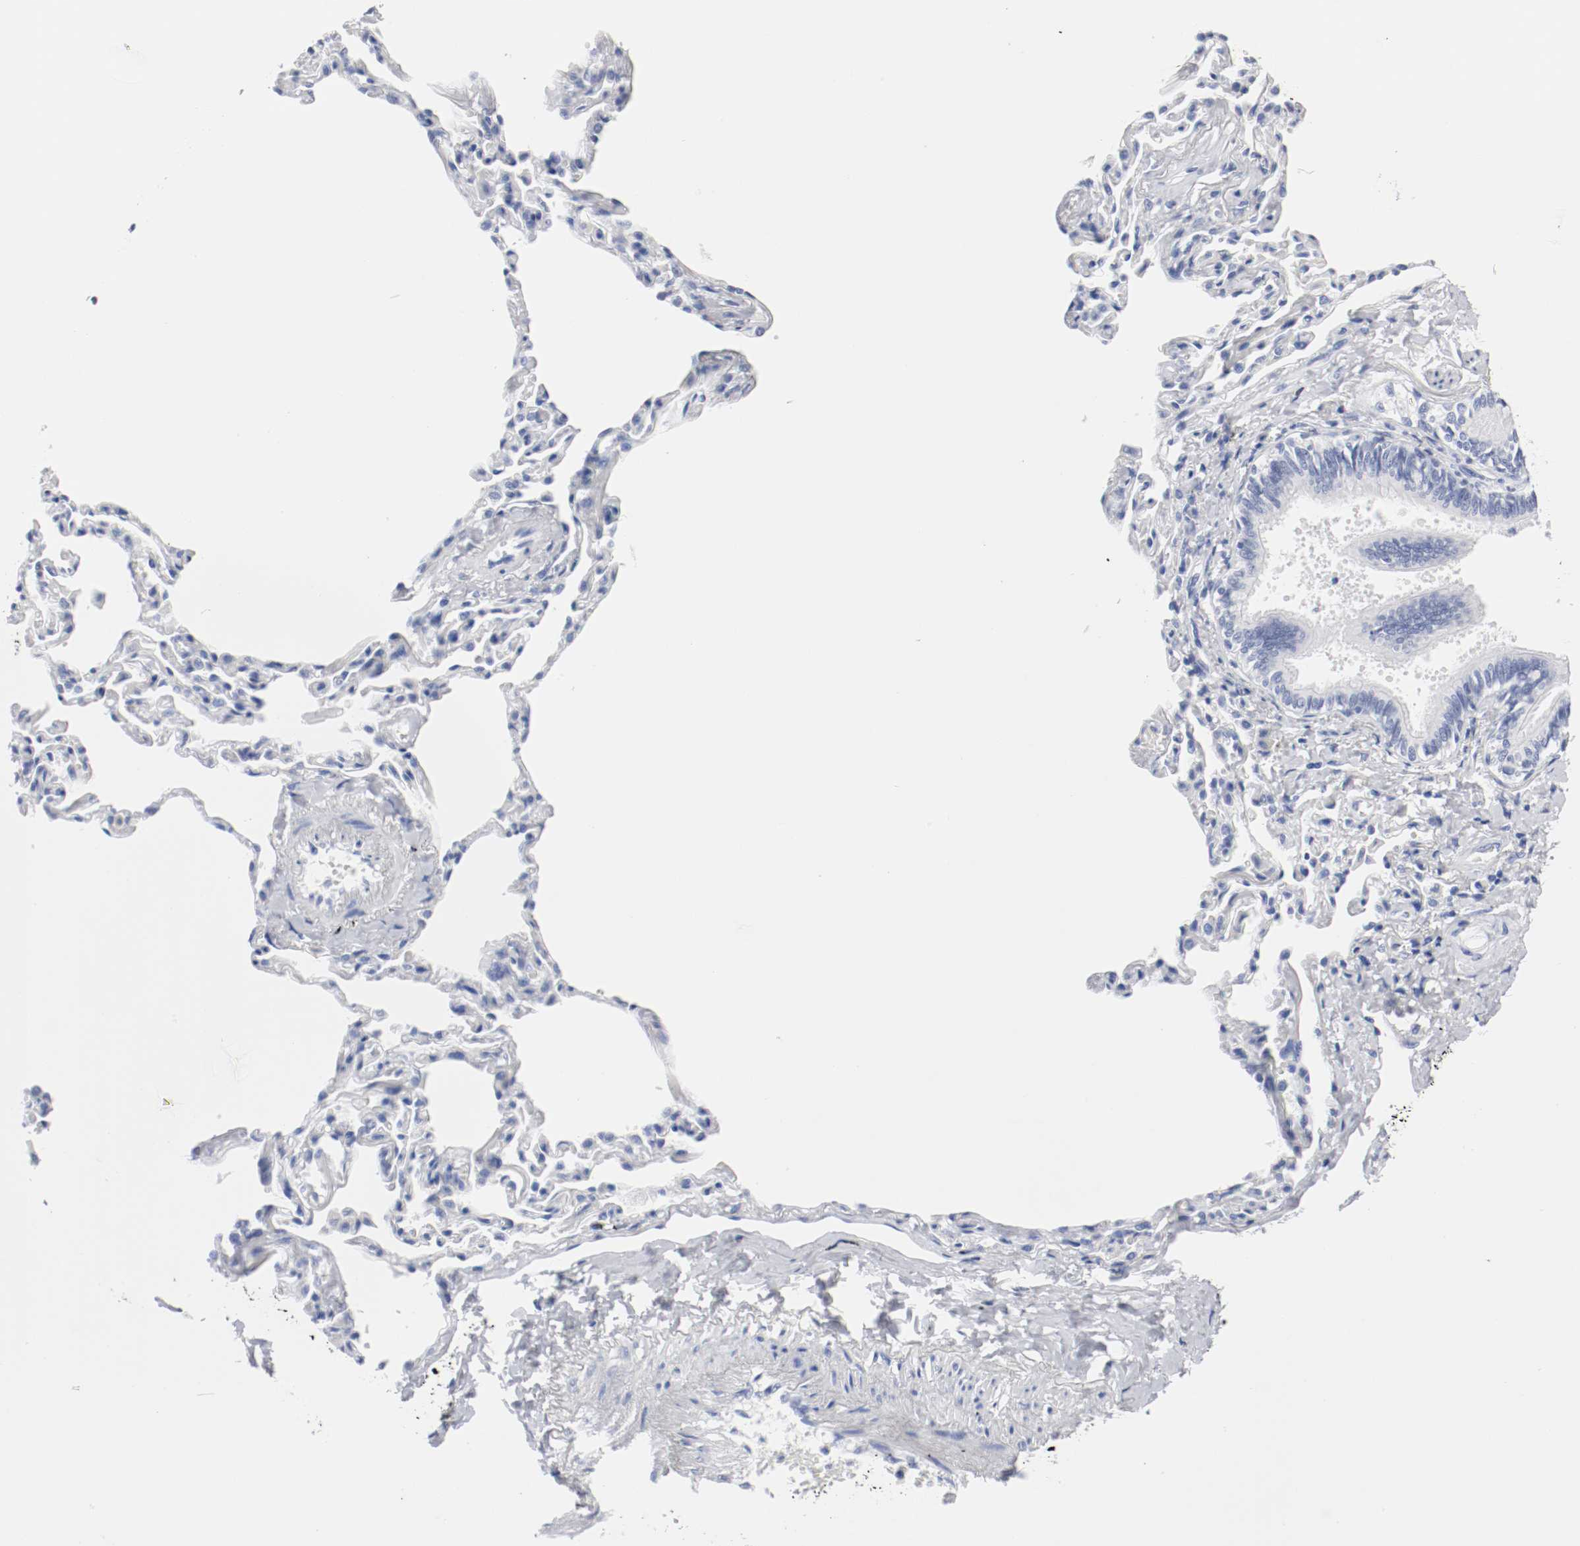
{"staining": {"intensity": "negative", "quantity": "none", "location": "none"}, "tissue": "bronchus", "cell_type": "Respiratory epithelial cells", "image_type": "normal", "snomed": [{"axis": "morphology", "description": "Normal tissue, NOS"}, {"axis": "topography", "description": "Lung"}], "caption": "The micrograph exhibits no significant expression in respiratory epithelial cells of bronchus.", "gene": "GAD1", "patient": {"sex": "male", "age": 64}}